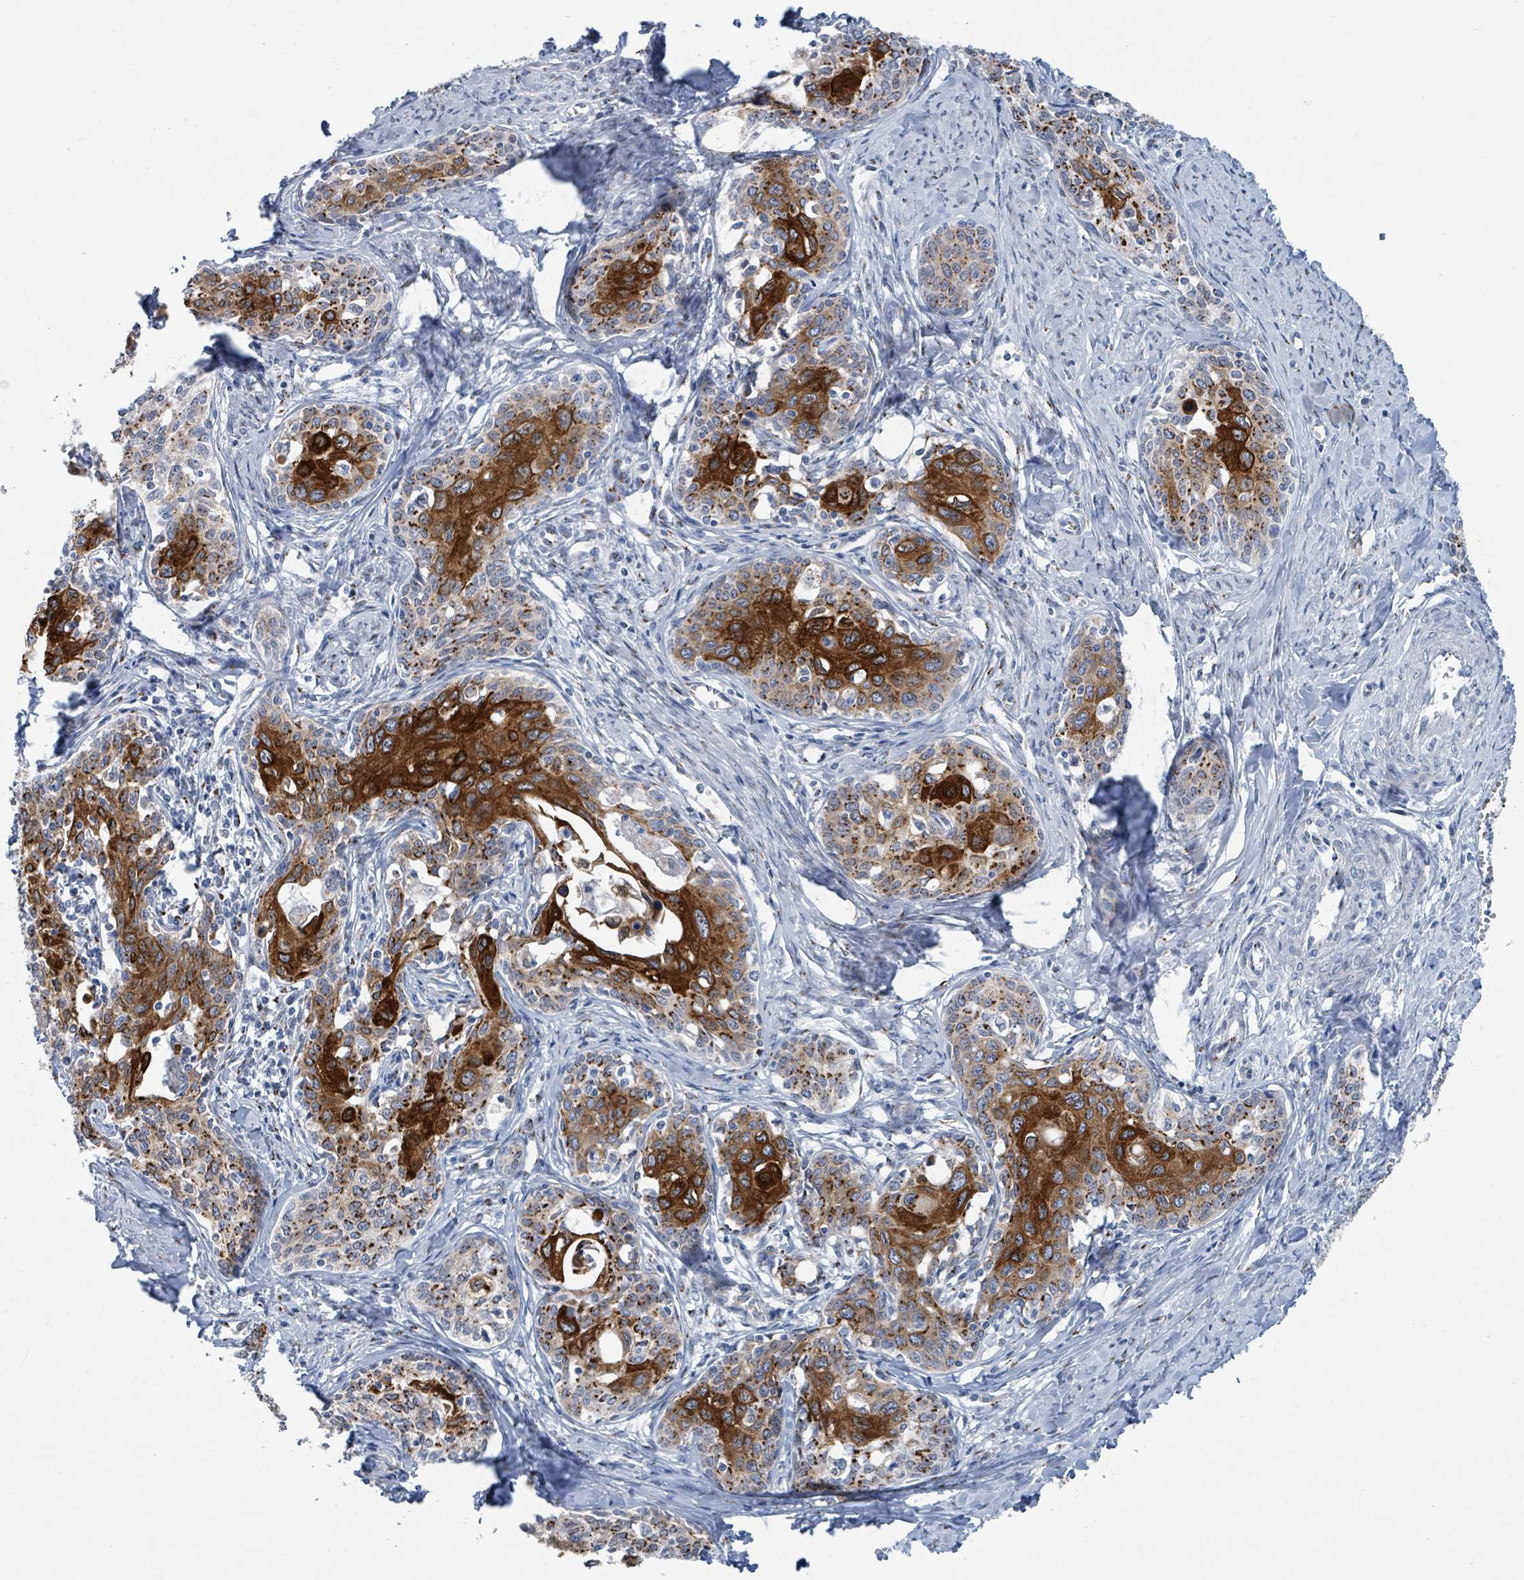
{"staining": {"intensity": "strong", "quantity": "25%-75%", "location": "cytoplasmic/membranous"}, "tissue": "cervical cancer", "cell_type": "Tumor cells", "image_type": "cancer", "snomed": [{"axis": "morphology", "description": "Squamous cell carcinoma, NOS"}, {"axis": "morphology", "description": "Adenocarcinoma, NOS"}, {"axis": "topography", "description": "Cervix"}], "caption": "Protein expression analysis of cervical cancer (adenocarcinoma) displays strong cytoplasmic/membranous positivity in about 25%-75% of tumor cells. (DAB = brown stain, brightfield microscopy at high magnification).", "gene": "DCAF5", "patient": {"sex": "female", "age": 52}}